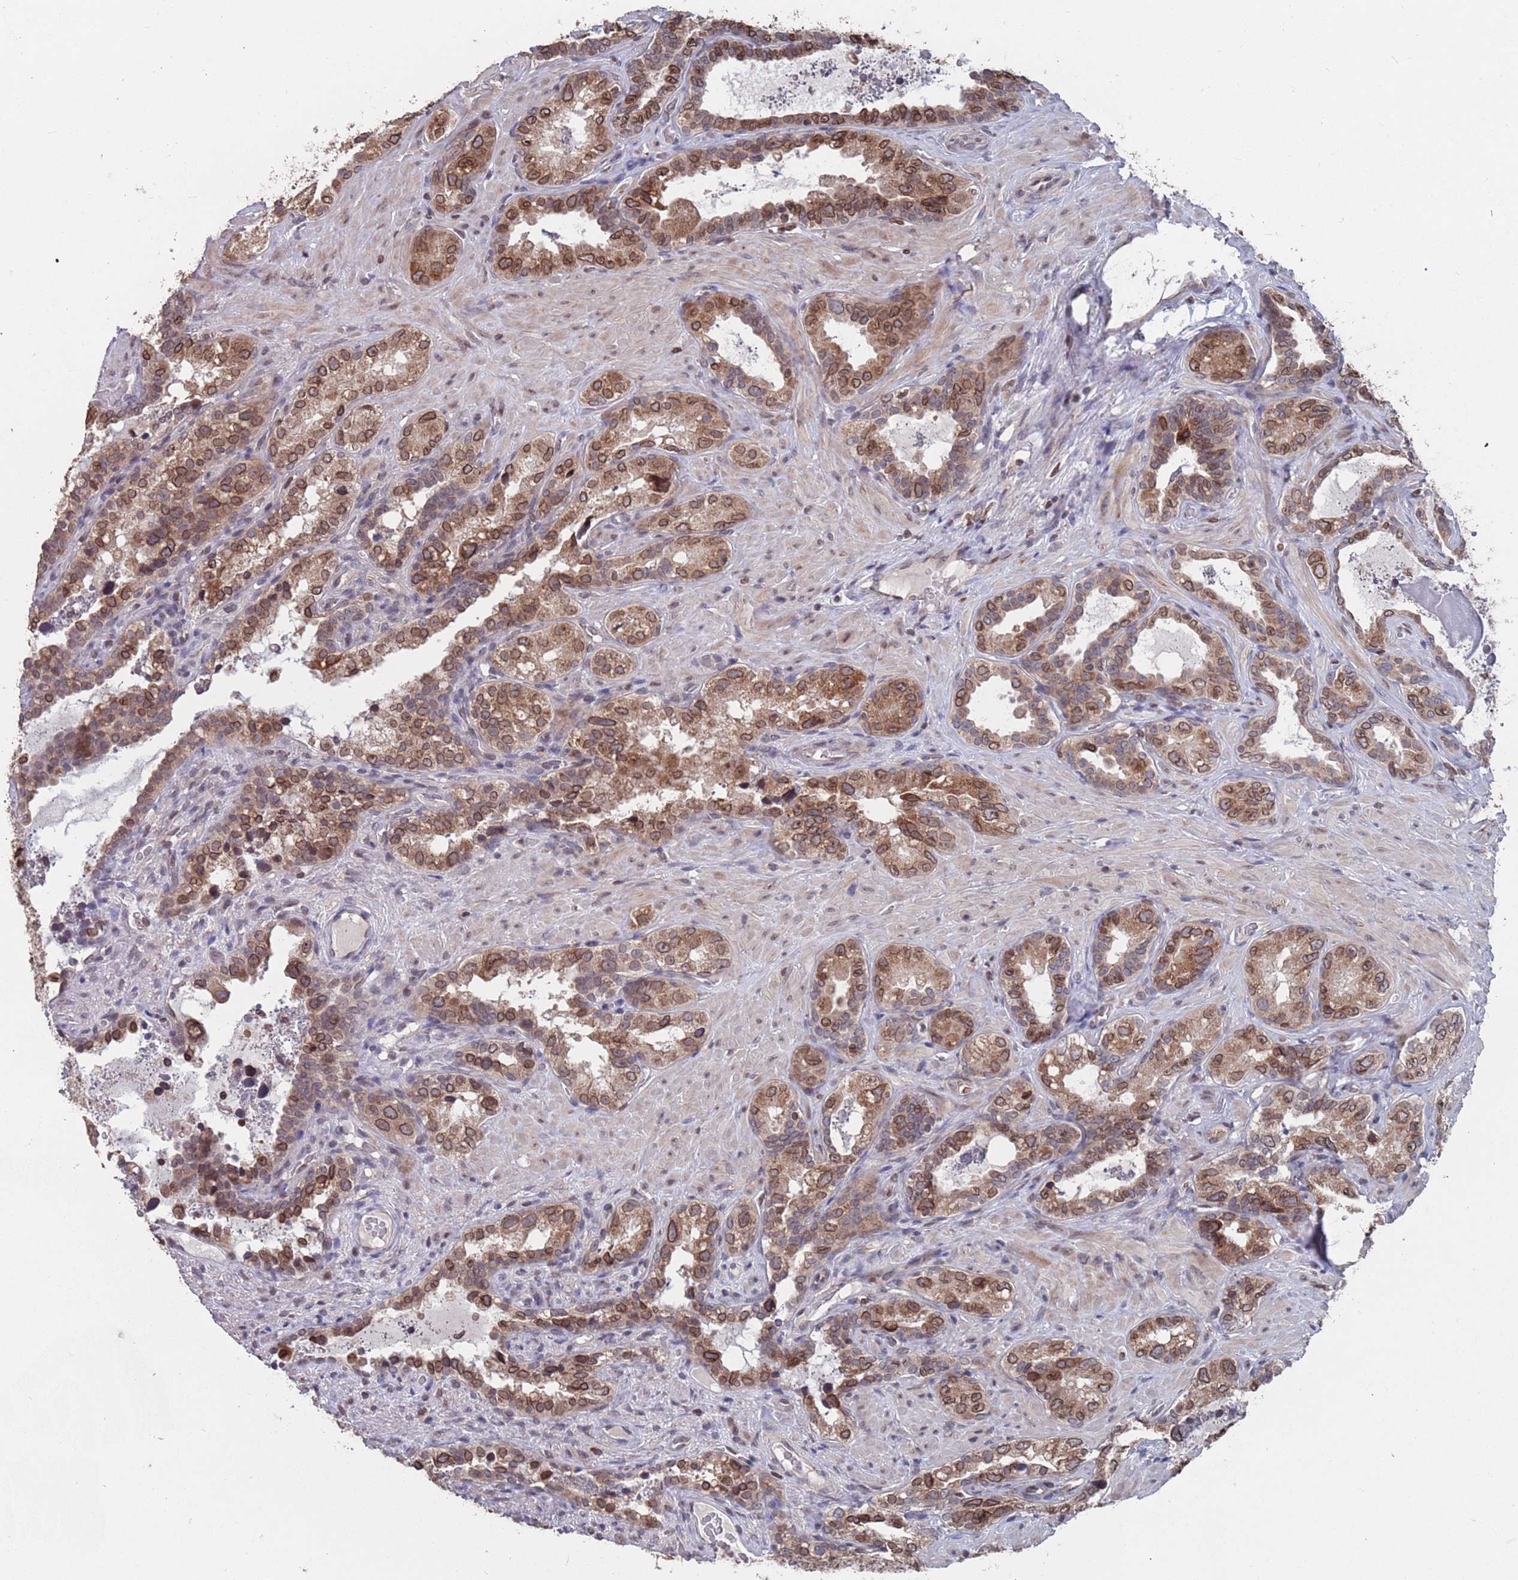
{"staining": {"intensity": "moderate", "quantity": ">75%", "location": "cytoplasmic/membranous,nuclear"}, "tissue": "seminal vesicle", "cell_type": "Glandular cells", "image_type": "normal", "snomed": [{"axis": "morphology", "description": "Normal tissue, NOS"}, {"axis": "topography", "description": "Seminal veicle"}, {"axis": "topography", "description": "Peripheral nerve tissue"}], "caption": "The photomicrograph reveals immunohistochemical staining of benign seminal vesicle. There is moderate cytoplasmic/membranous,nuclear positivity is appreciated in approximately >75% of glandular cells.", "gene": "SDHAF3", "patient": {"sex": "male", "age": 67}}